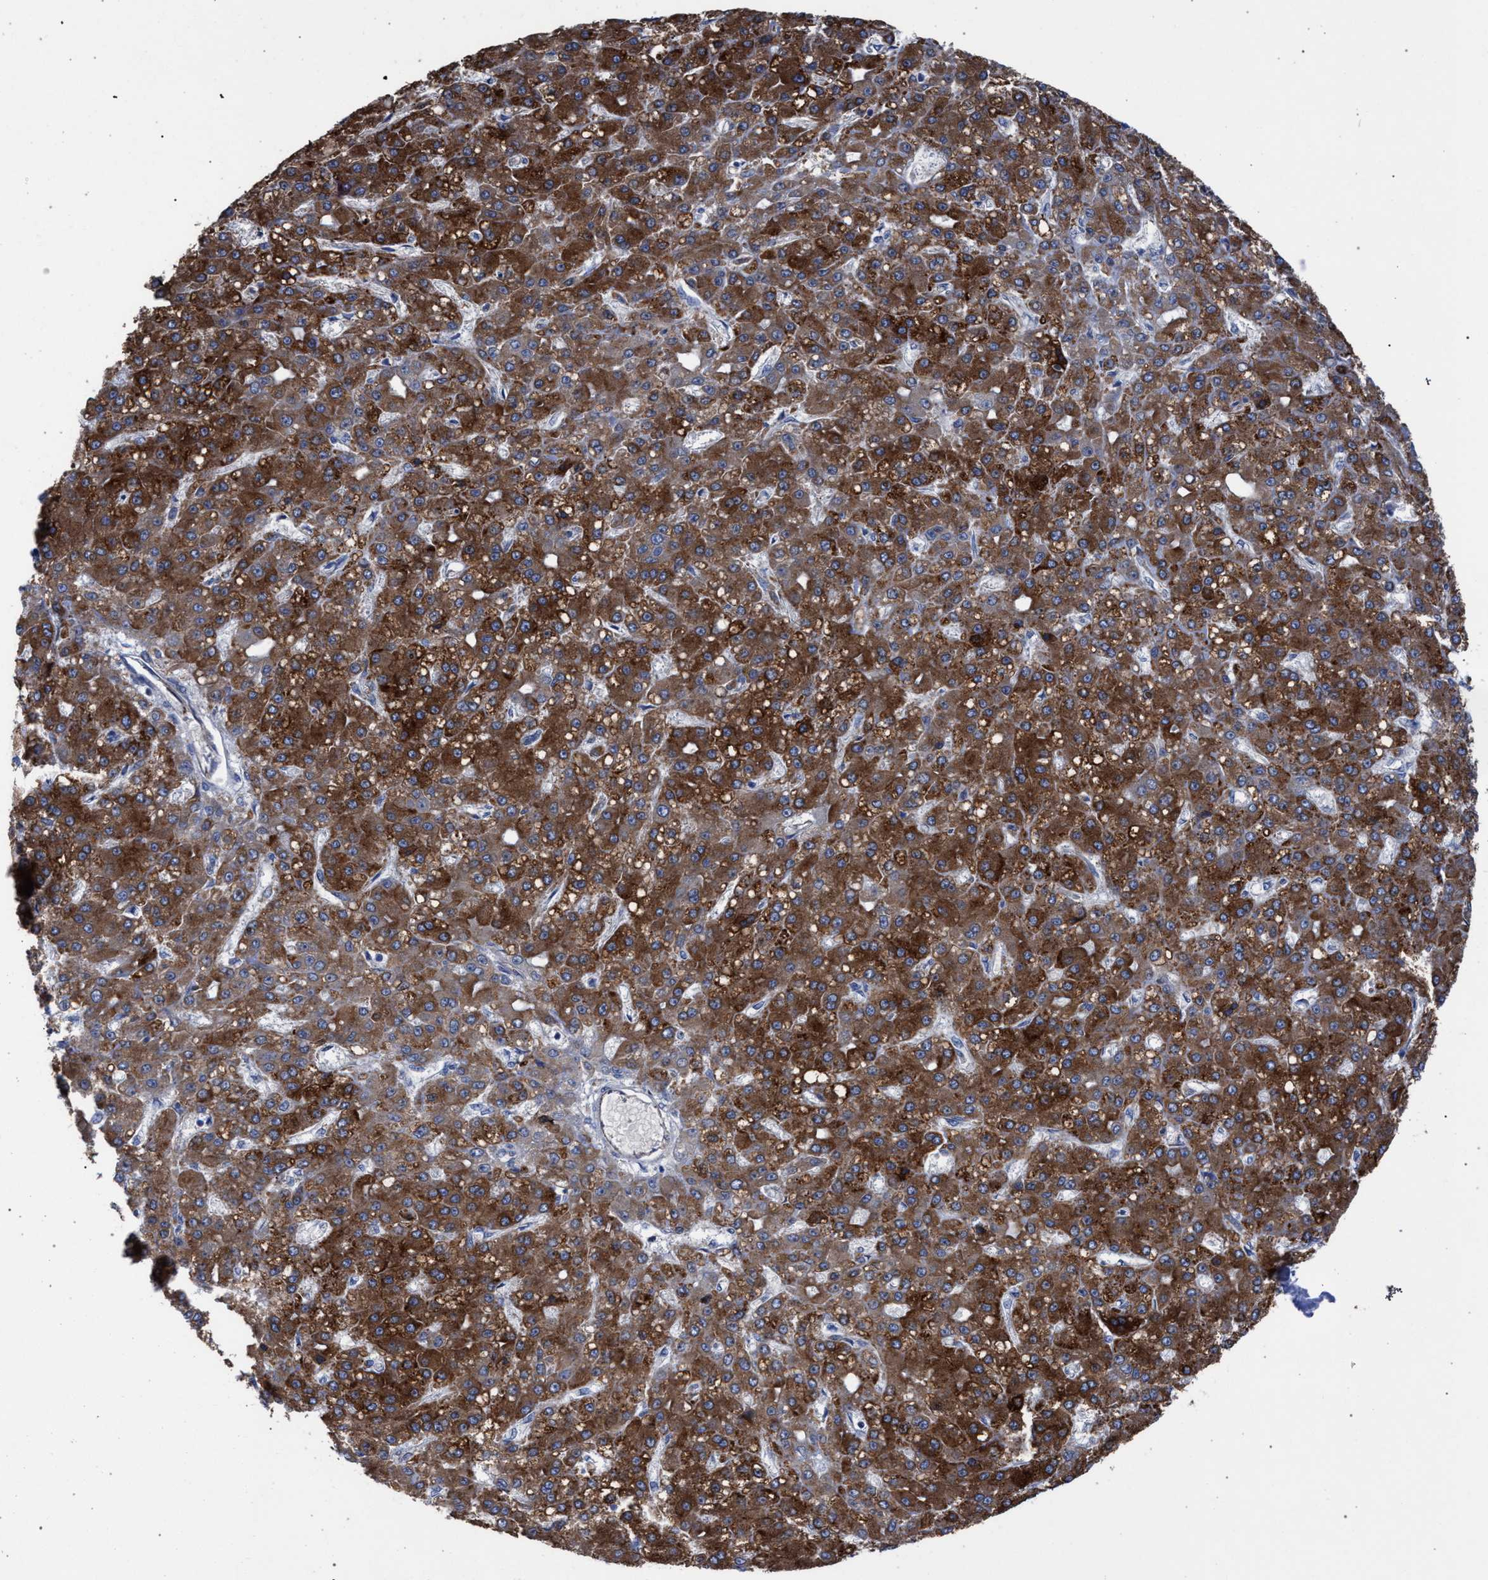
{"staining": {"intensity": "strong", "quantity": ">75%", "location": "cytoplasmic/membranous"}, "tissue": "liver cancer", "cell_type": "Tumor cells", "image_type": "cancer", "snomed": [{"axis": "morphology", "description": "Carcinoma, Hepatocellular, NOS"}, {"axis": "topography", "description": "Liver"}], "caption": "The histopathology image displays immunohistochemical staining of liver cancer (hepatocellular carcinoma). There is strong cytoplasmic/membranous expression is appreciated in about >75% of tumor cells. (DAB (3,3'-diaminobenzidine) IHC with brightfield microscopy, high magnification).", "gene": "GMPR", "patient": {"sex": "male", "age": 67}}